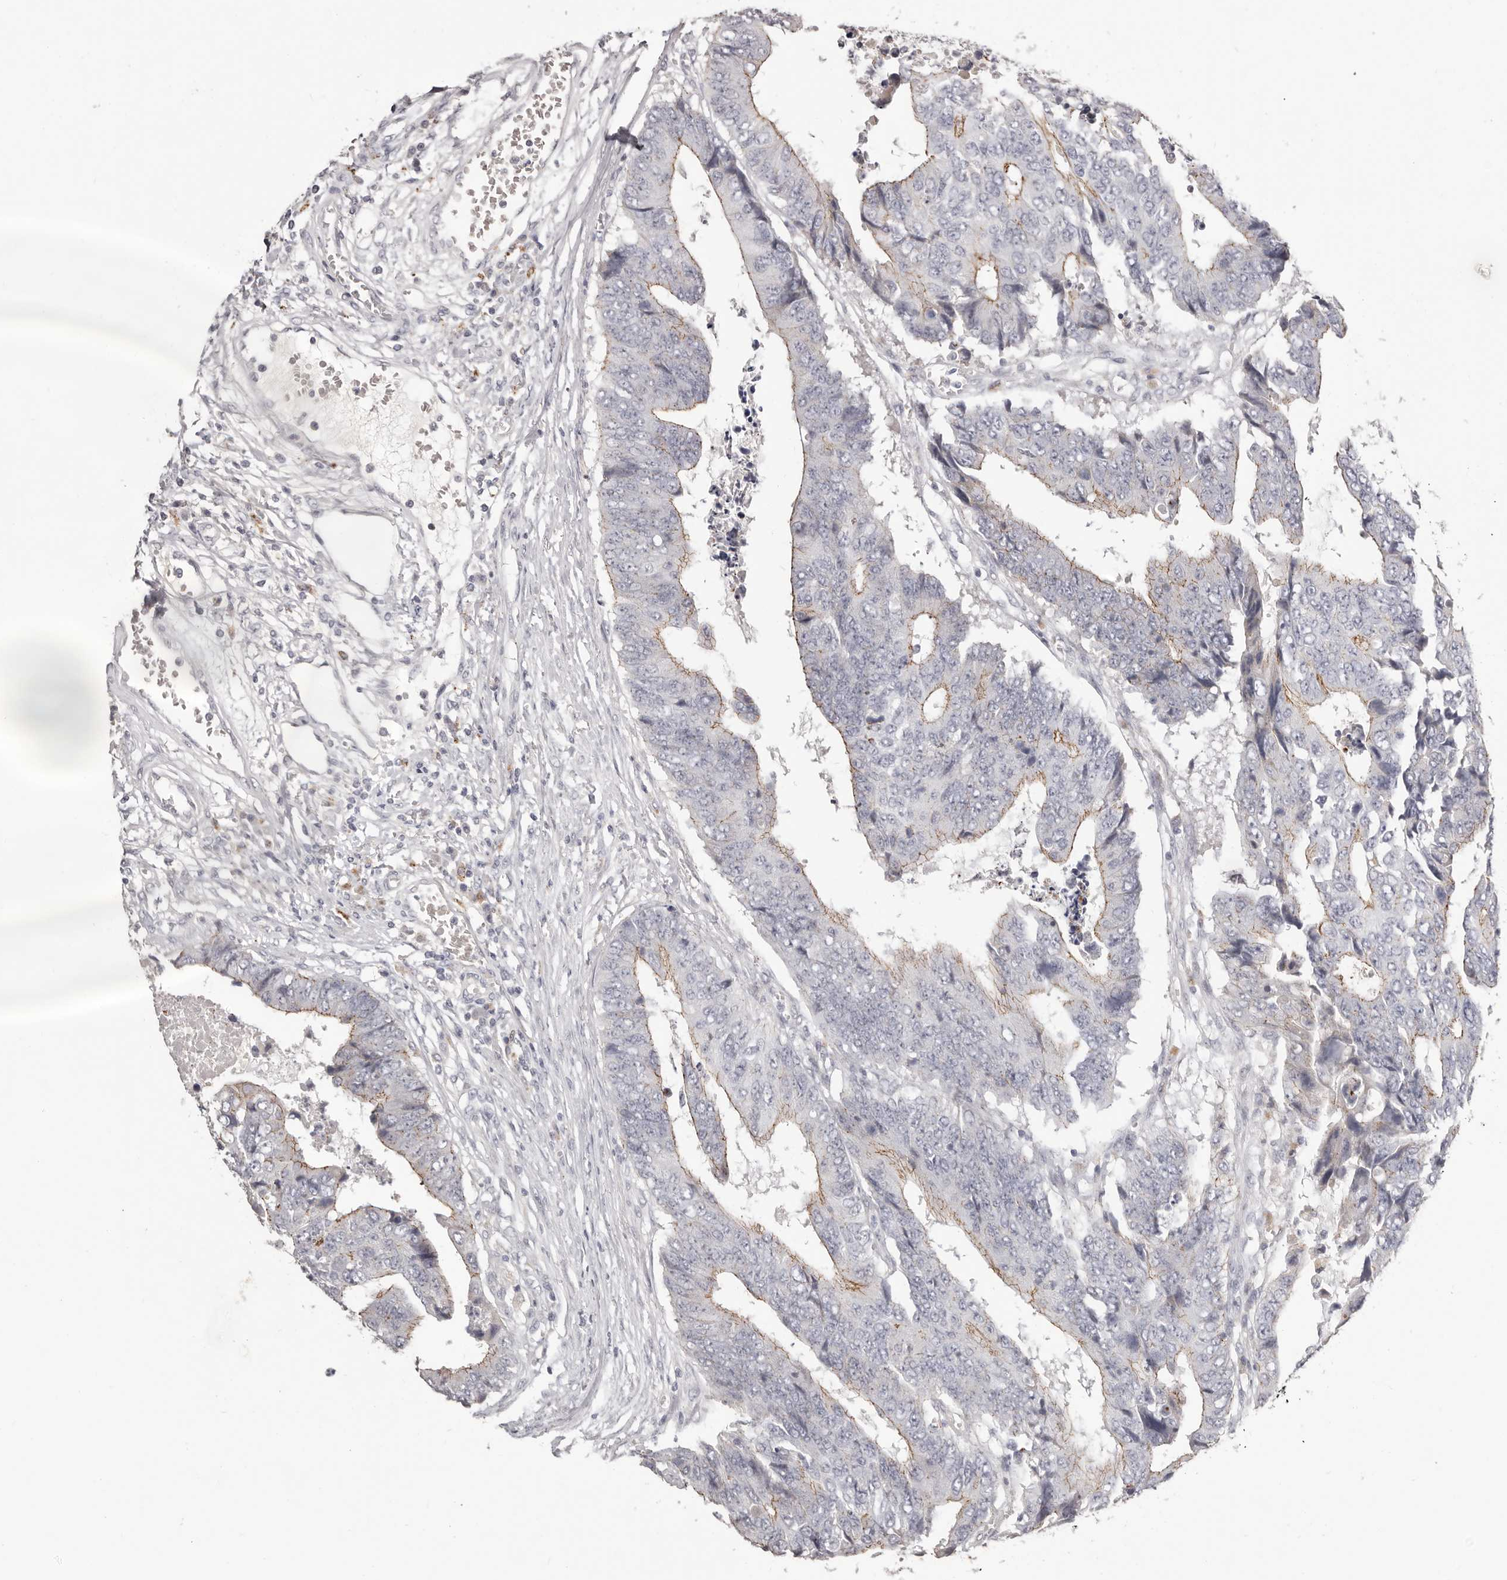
{"staining": {"intensity": "weak", "quantity": "<25%", "location": "cytoplasmic/membranous"}, "tissue": "colorectal cancer", "cell_type": "Tumor cells", "image_type": "cancer", "snomed": [{"axis": "morphology", "description": "Adenocarcinoma, NOS"}, {"axis": "topography", "description": "Rectum"}], "caption": "A high-resolution image shows immunohistochemistry staining of adenocarcinoma (colorectal), which exhibits no significant staining in tumor cells. (DAB IHC, high magnification).", "gene": "PCDHB6", "patient": {"sex": "male", "age": 84}}